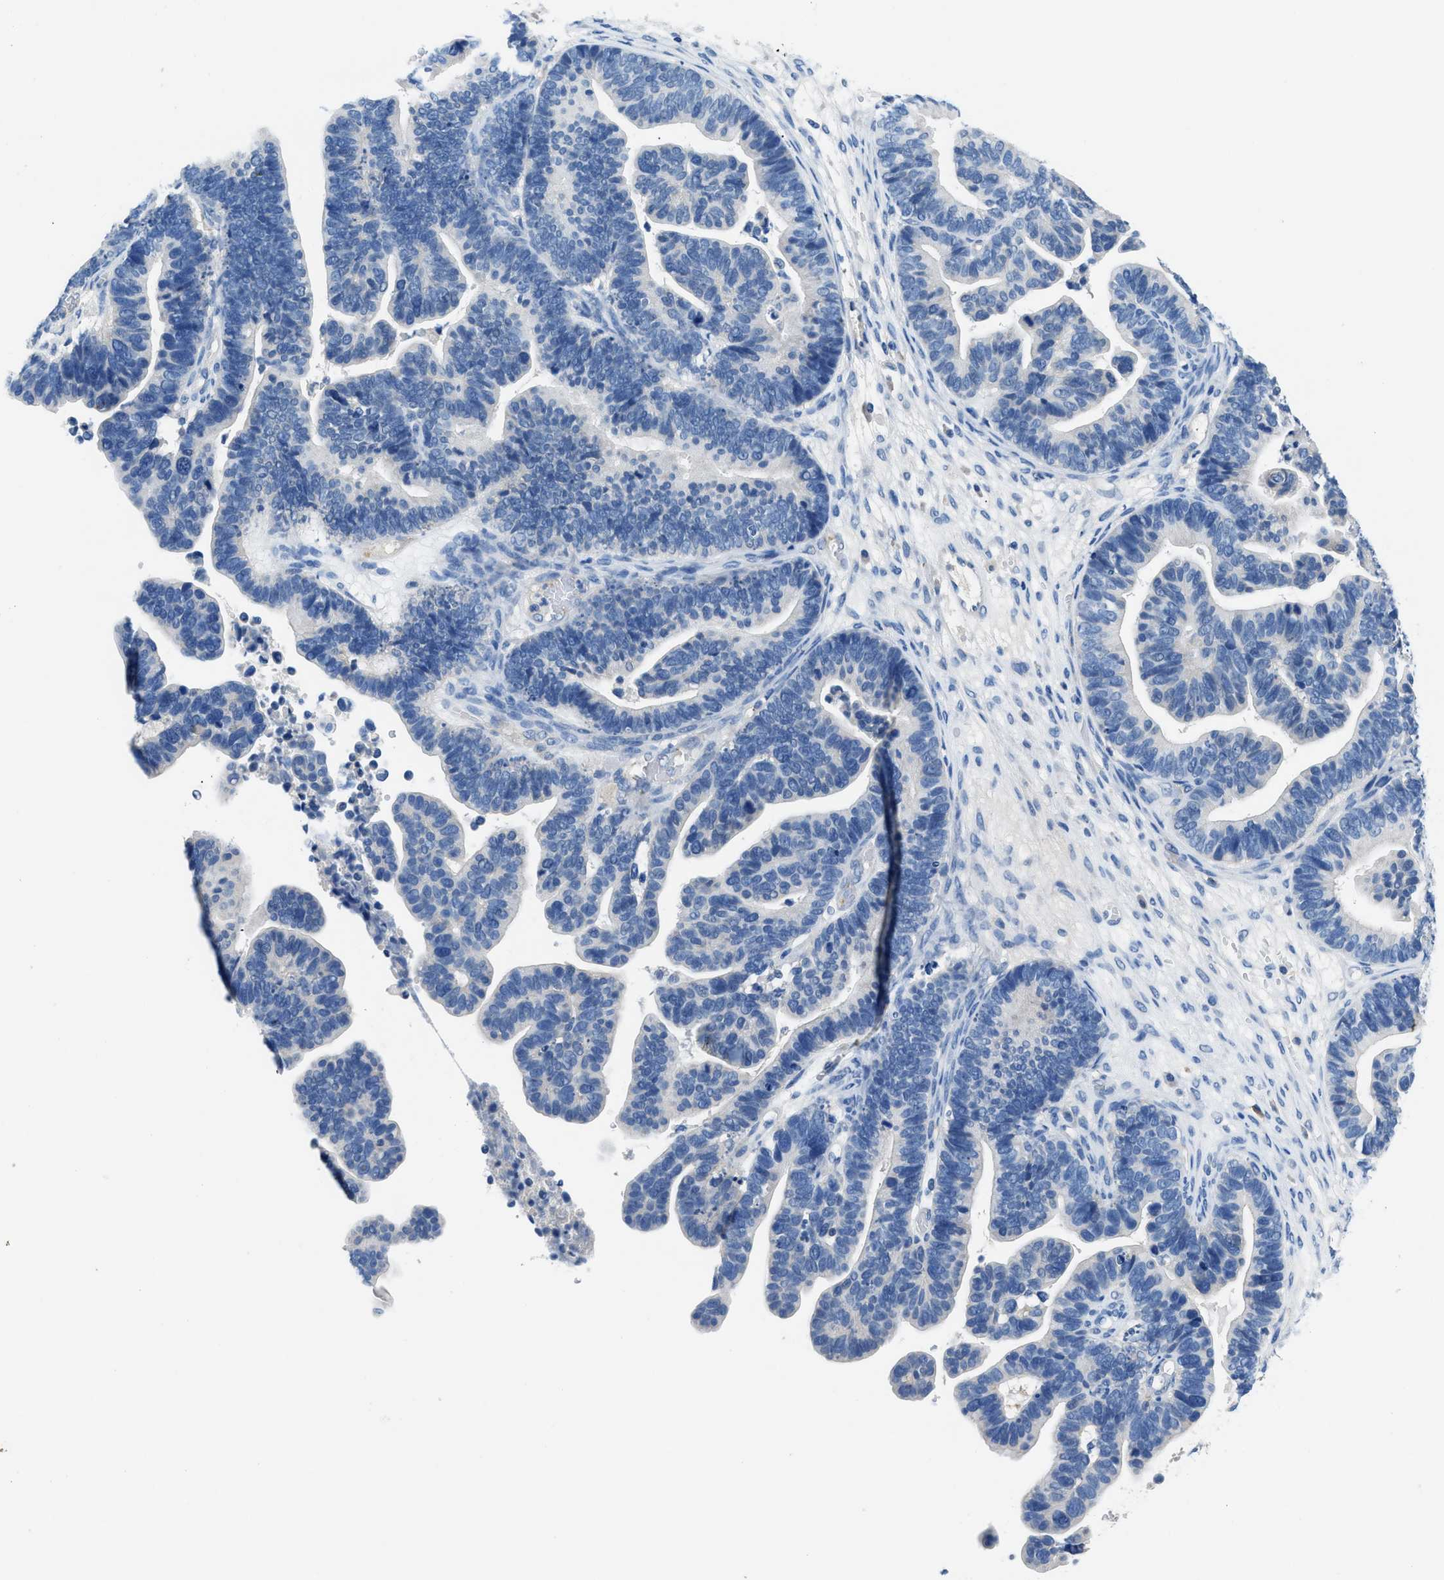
{"staining": {"intensity": "negative", "quantity": "none", "location": "none"}, "tissue": "ovarian cancer", "cell_type": "Tumor cells", "image_type": "cancer", "snomed": [{"axis": "morphology", "description": "Cystadenocarcinoma, serous, NOS"}, {"axis": "topography", "description": "Ovary"}], "caption": "This is a histopathology image of immunohistochemistry staining of serous cystadenocarcinoma (ovarian), which shows no positivity in tumor cells.", "gene": "SLC10A6", "patient": {"sex": "female", "age": 56}}